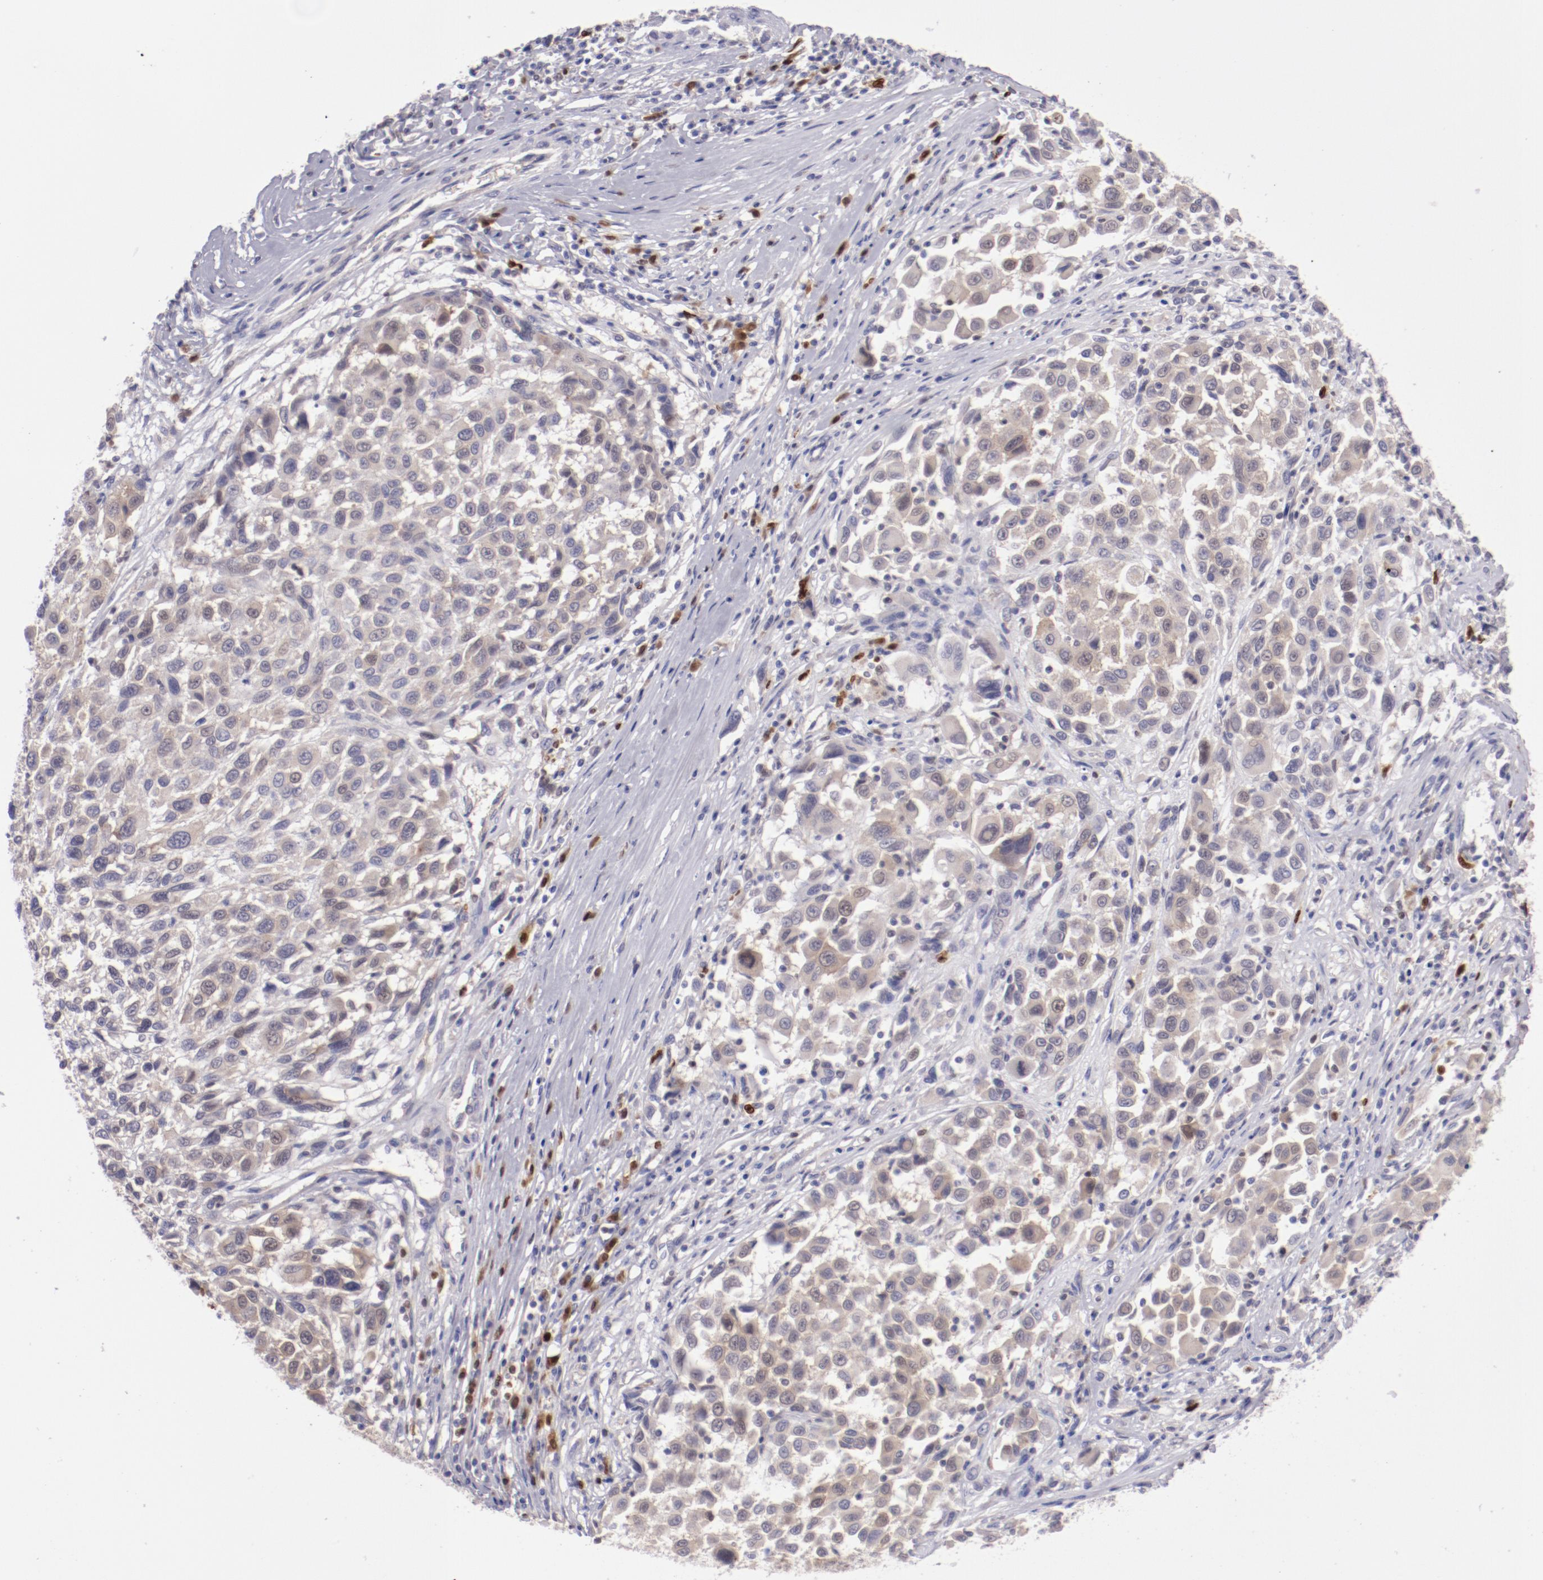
{"staining": {"intensity": "weak", "quantity": ">75%", "location": "cytoplasmic/membranous"}, "tissue": "melanoma", "cell_type": "Tumor cells", "image_type": "cancer", "snomed": [{"axis": "morphology", "description": "Malignant melanoma, Metastatic site"}, {"axis": "topography", "description": "Lymph node"}], "caption": "Immunohistochemical staining of human melanoma shows weak cytoplasmic/membranous protein positivity in about >75% of tumor cells.", "gene": "IRF8", "patient": {"sex": "male", "age": 61}}